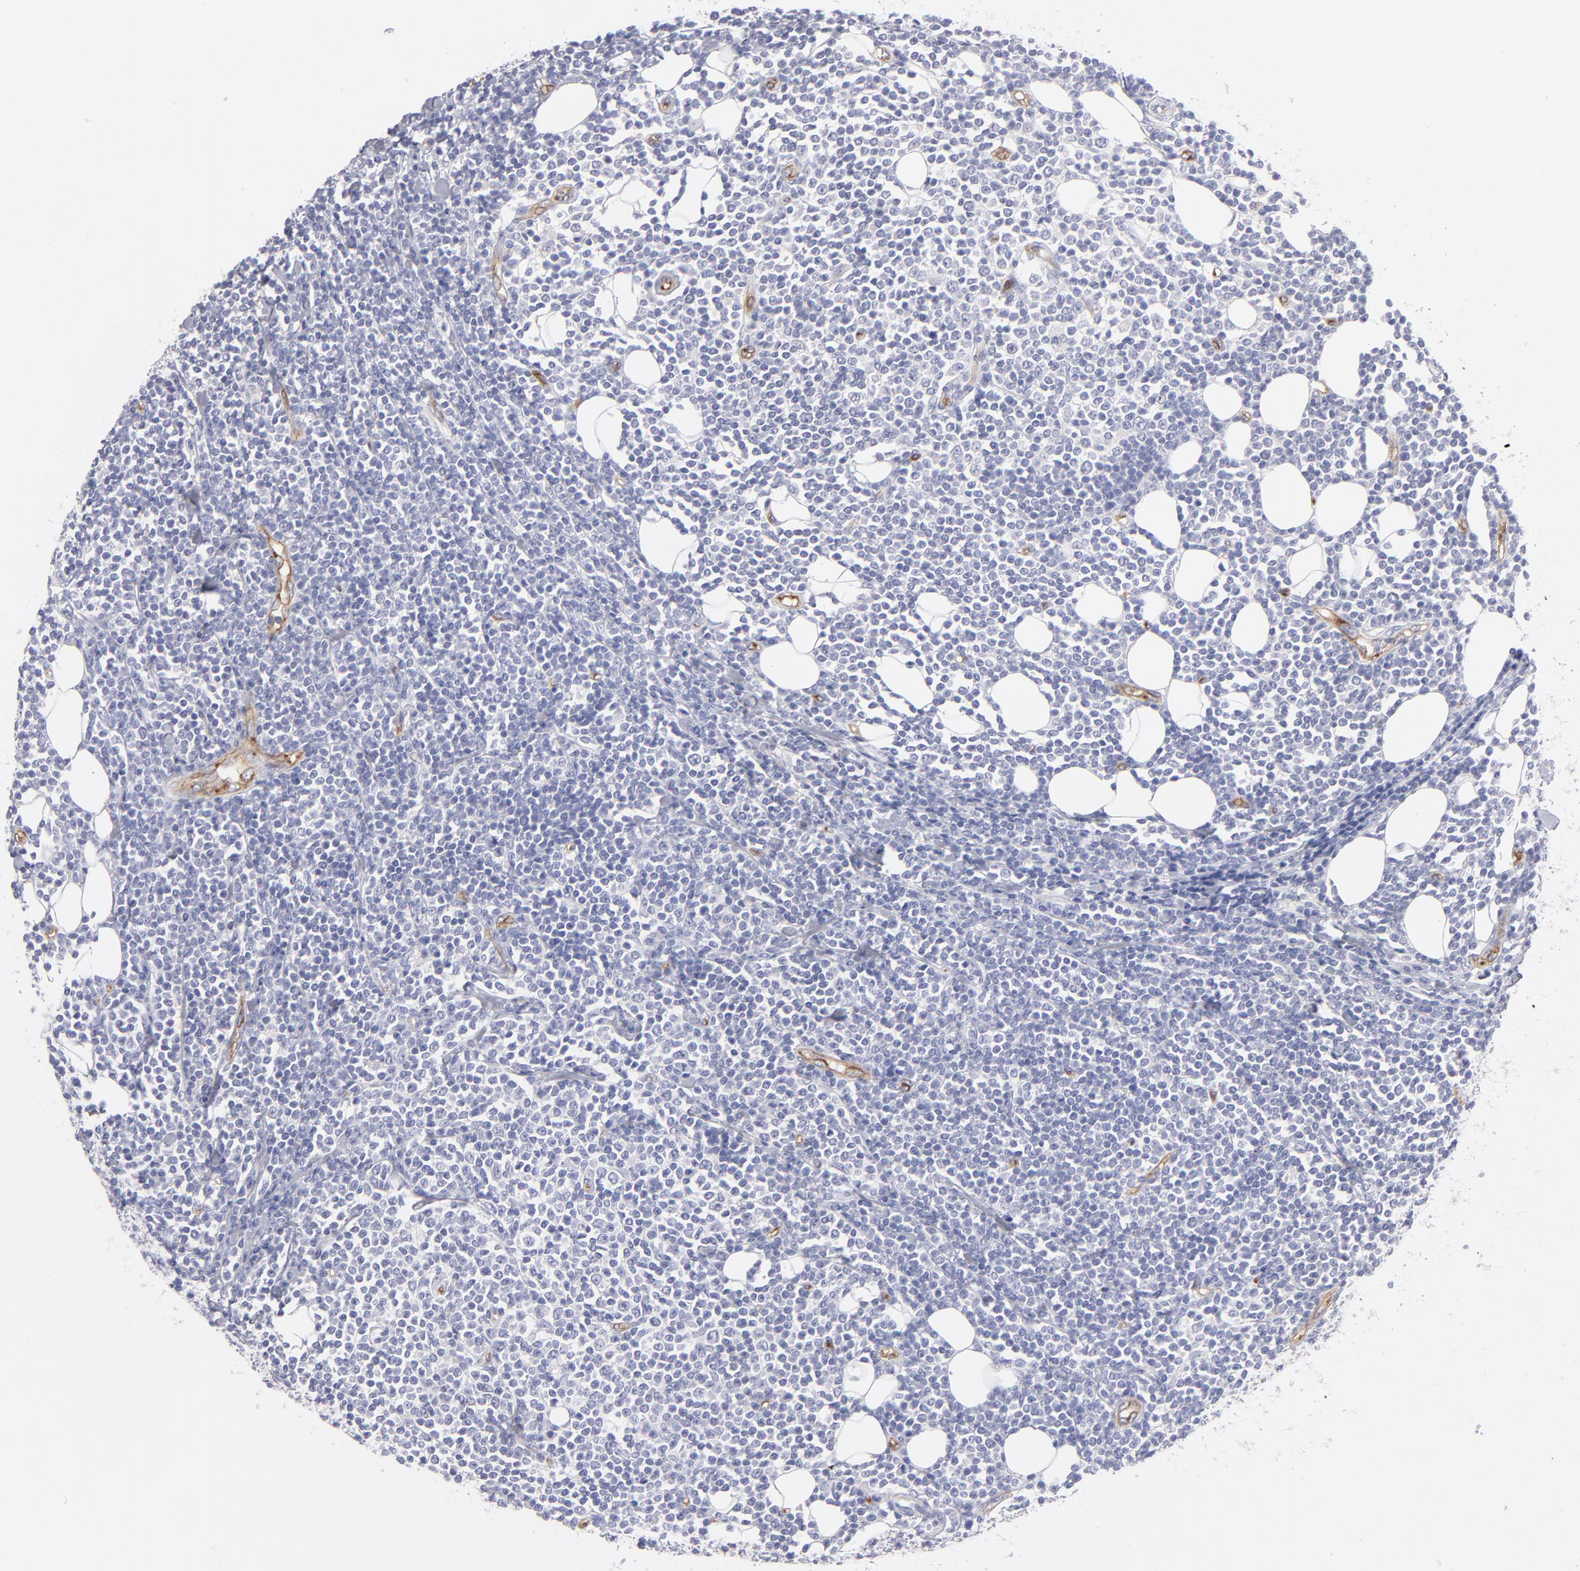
{"staining": {"intensity": "negative", "quantity": "none", "location": "none"}, "tissue": "lymphoma", "cell_type": "Tumor cells", "image_type": "cancer", "snomed": [{"axis": "morphology", "description": "Malignant lymphoma, non-Hodgkin's type, Low grade"}, {"axis": "topography", "description": "Soft tissue"}], "caption": "Lymphoma was stained to show a protein in brown. There is no significant staining in tumor cells.", "gene": "PLVAP", "patient": {"sex": "male", "age": 92}}